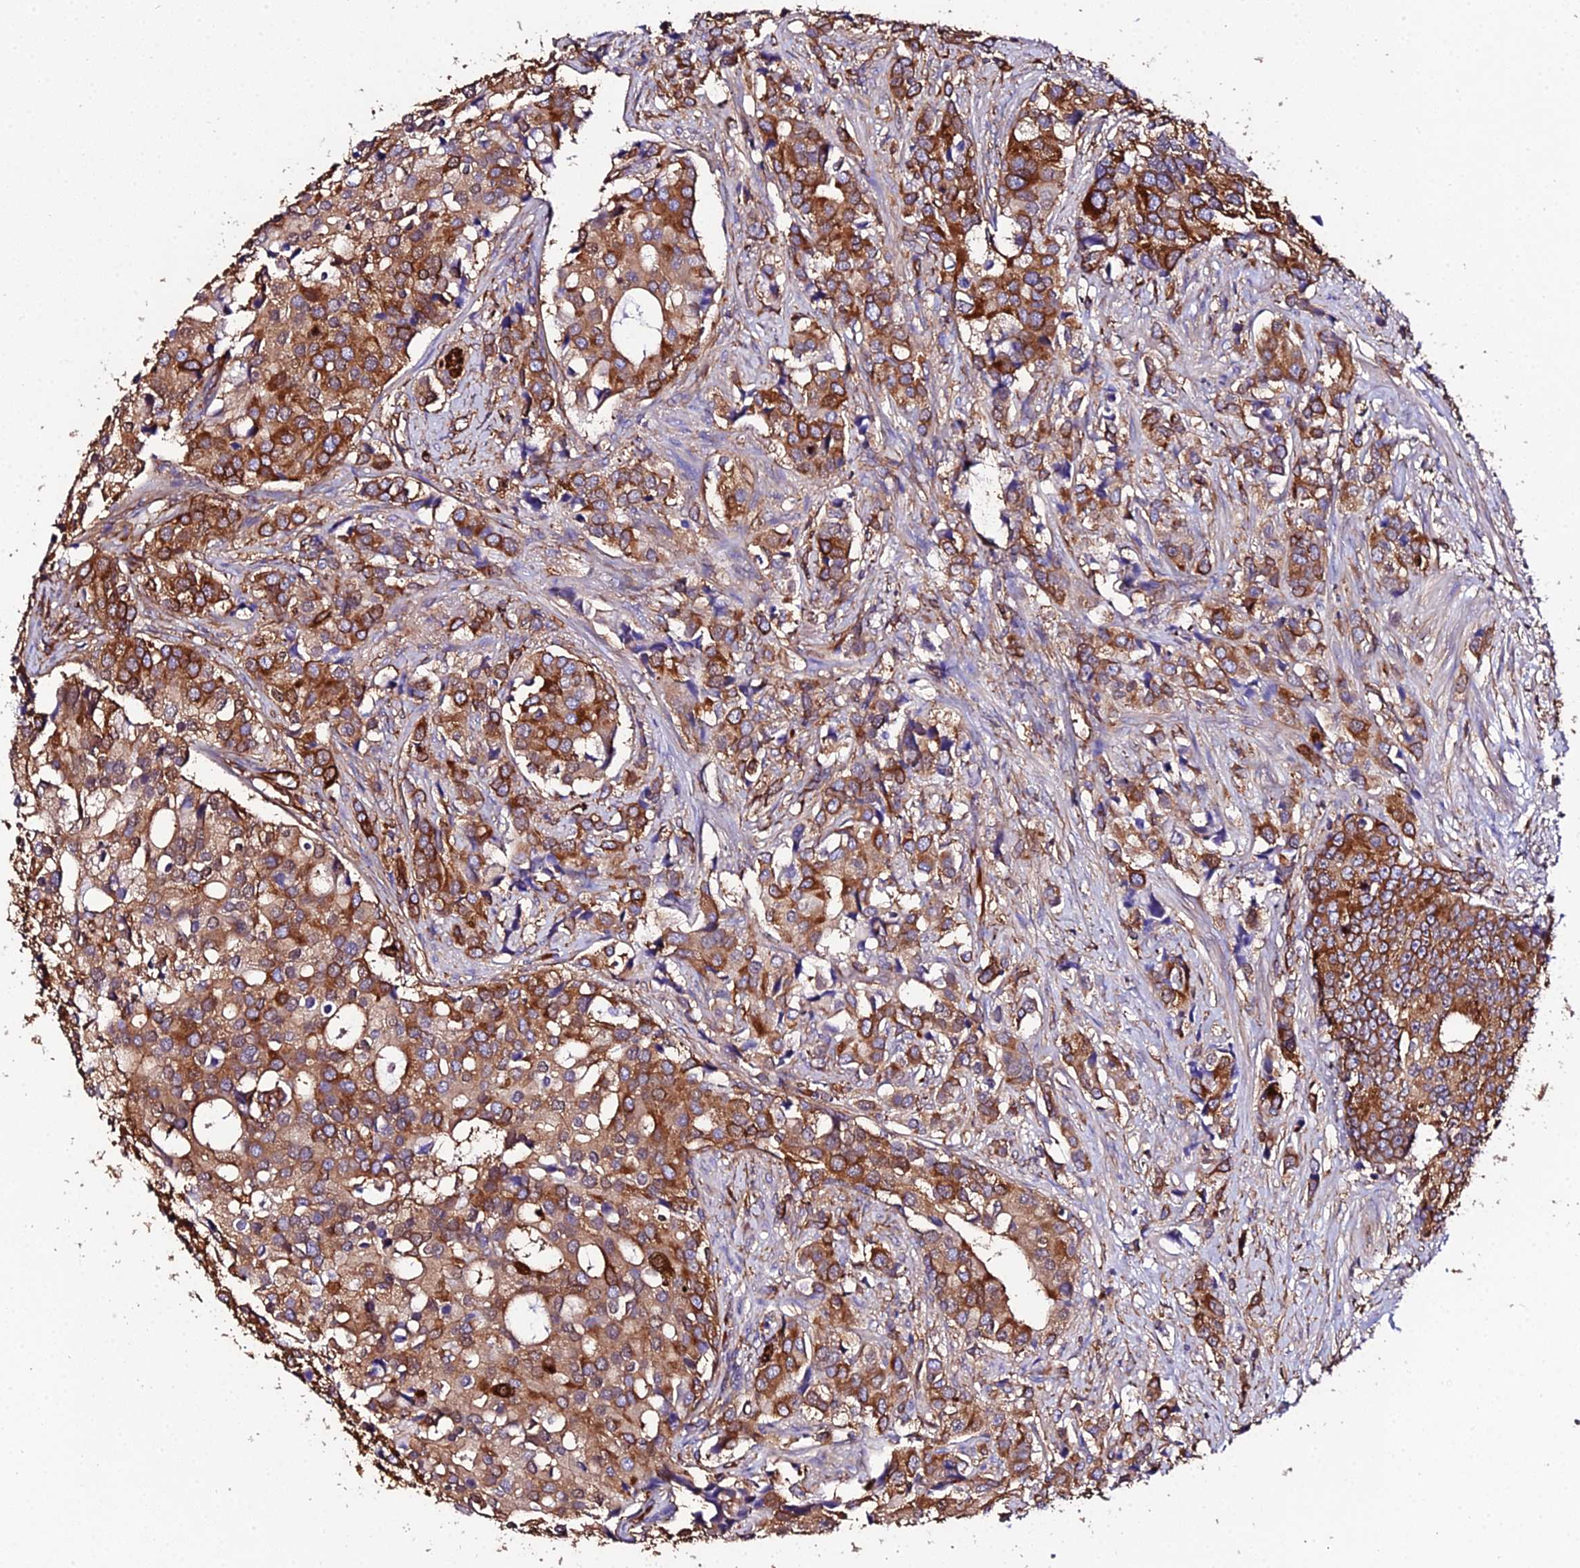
{"staining": {"intensity": "moderate", "quantity": "25%-75%", "location": "cytoplasmic/membranous"}, "tissue": "prostate cancer", "cell_type": "Tumor cells", "image_type": "cancer", "snomed": [{"axis": "morphology", "description": "Adenocarcinoma, High grade"}, {"axis": "topography", "description": "Prostate"}], "caption": "IHC photomicrograph of human prostate adenocarcinoma (high-grade) stained for a protein (brown), which reveals medium levels of moderate cytoplasmic/membranous expression in about 25%-75% of tumor cells.", "gene": "TUBA3D", "patient": {"sex": "male", "age": 62}}